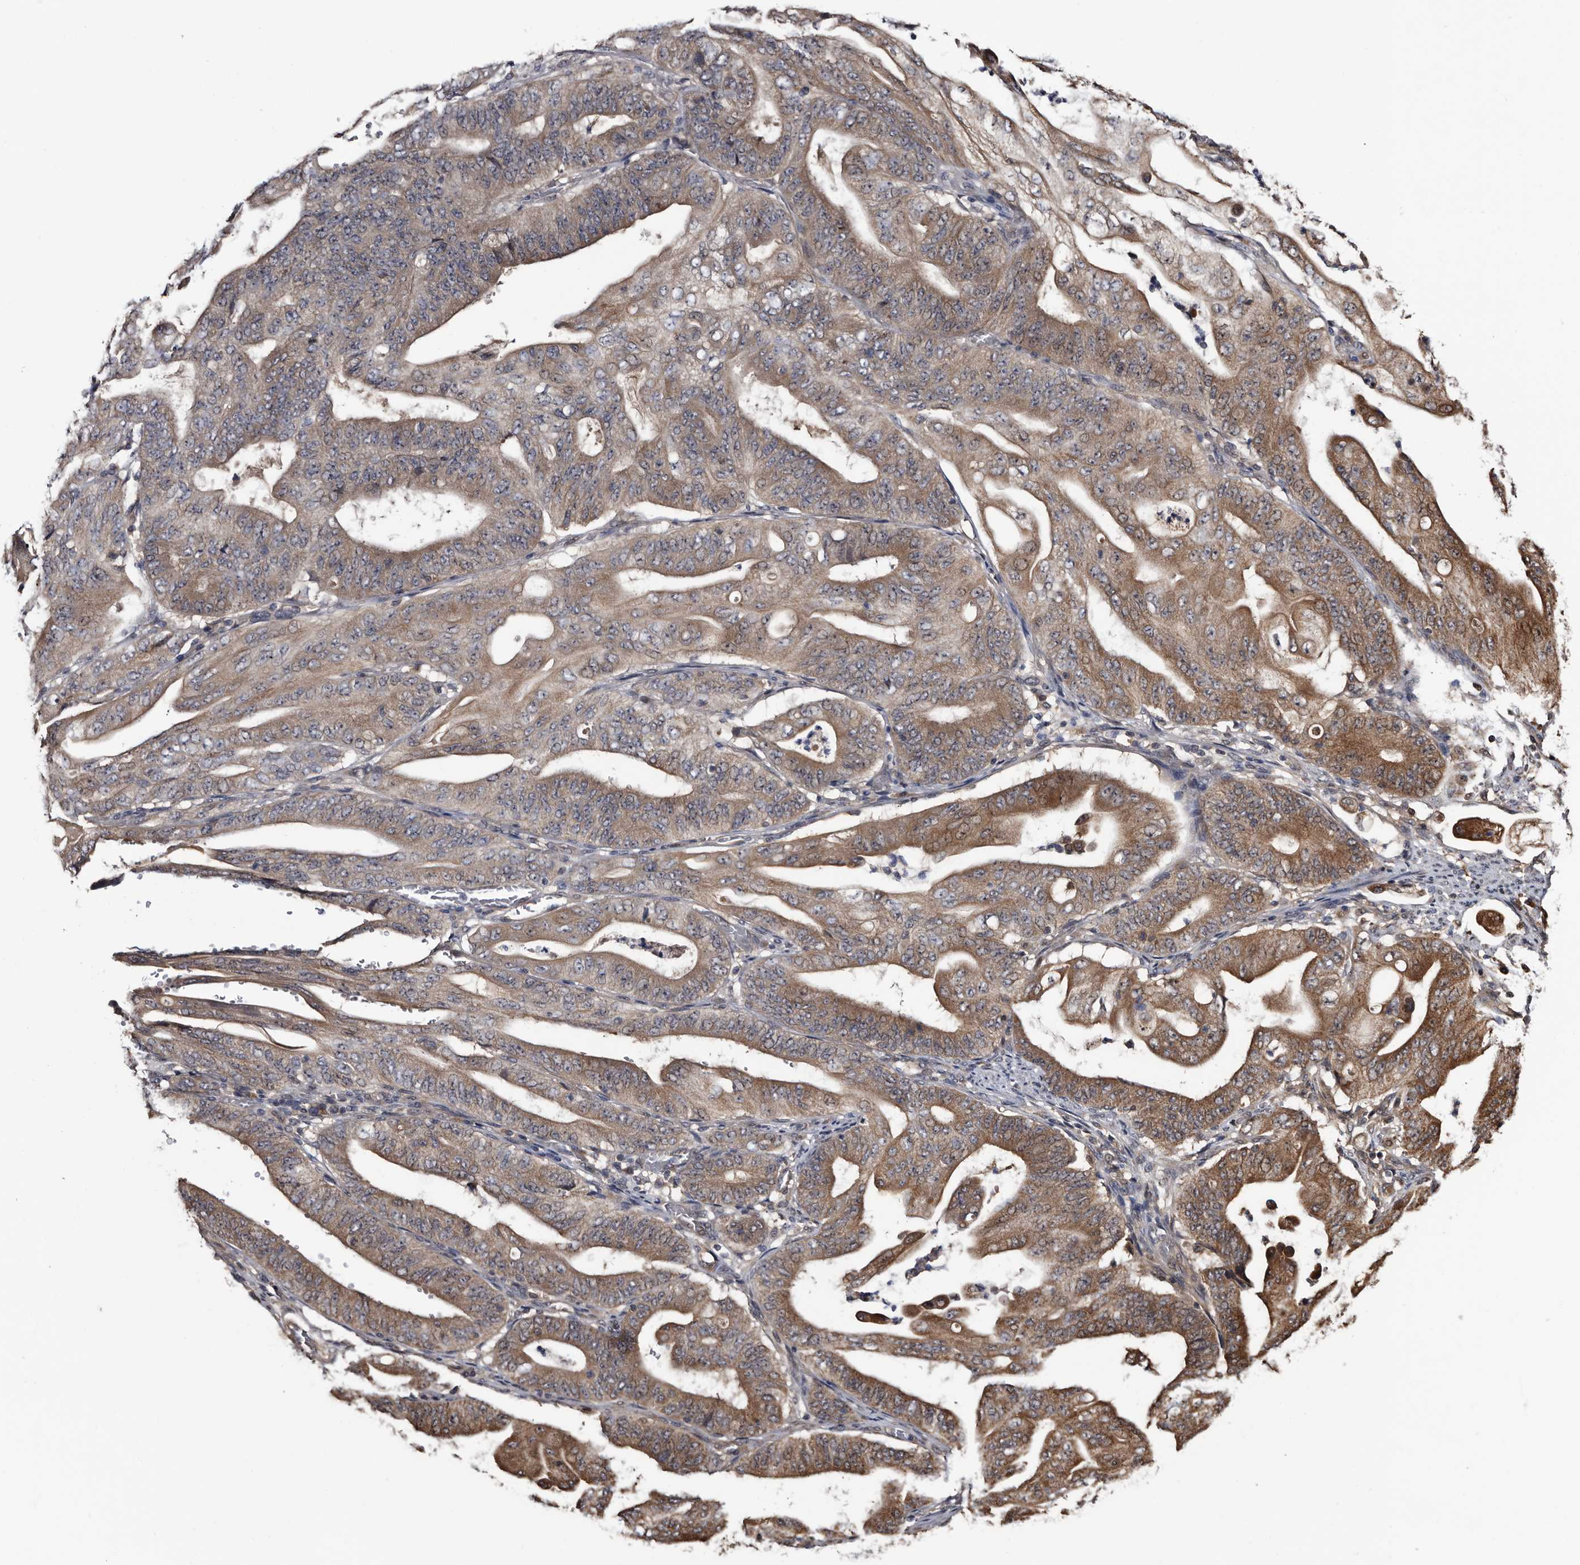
{"staining": {"intensity": "moderate", "quantity": "25%-75%", "location": "cytoplasmic/membranous"}, "tissue": "stomach cancer", "cell_type": "Tumor cells", "image_type": "cancer", "snomed": [{"axis": "morphology", "description": "Adenocarcinoma, NOS"}, {"axis": "topography", "description": "Stomach"}], "caption": "Immunohistochemical staining of human stomach cancer (adenocarcinoma) displays medium levels of moderate cytoplasmic/membranous expression in approximately 25%-75% of tumor cells.", "gene": "TTI2", "patient": {"sex": "female", "age": 73}}